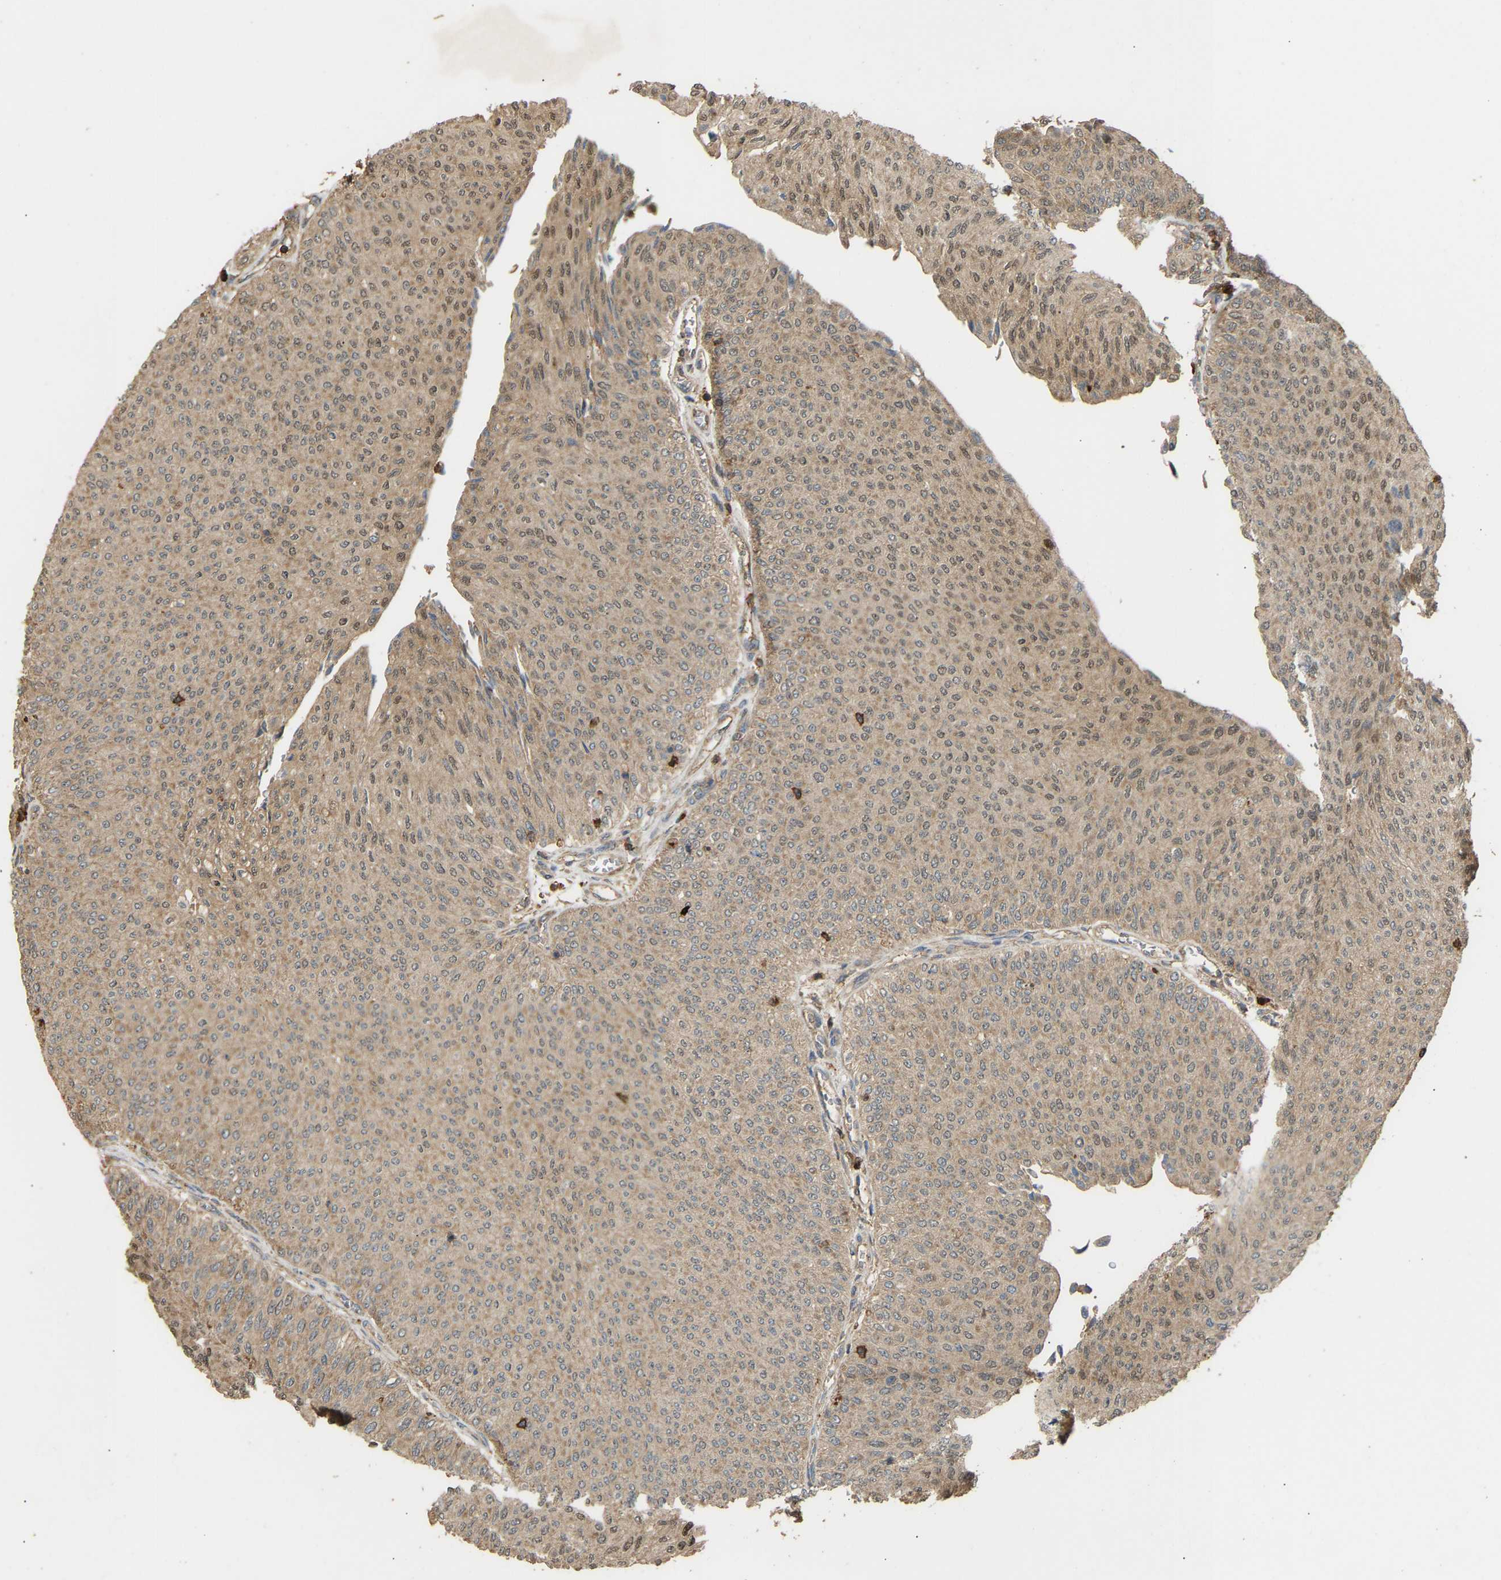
{"staining": {"intensity": "weak", "quantity": ">75%", "location": "cytoplasmic/membranous"}, "tissue": "urothelial cancer", "cell_type": "Tumor cells", "image_type": "cancer", "snomed": [{"axis": "morphology", "description": "Urothelial carcinoma, Low grade"}, {"axis": "topography", "description": "Urinary bladder"}], "caption": "High-power microscopy captured an immunohistochemistry histopathology image of urothelial carcinoma (low-grade), revealing weak cytoplasmic/membranous staining in approximately >75% of tumor cells. The protein of interest is stained brown, and the nuclei are stained in blue (DAB (3,3'-diaminobenzidine) IHC with brightfield microscopy, high magnification).", "gene": "GOPC", "patient": {"sex": "male", "age": 78}}